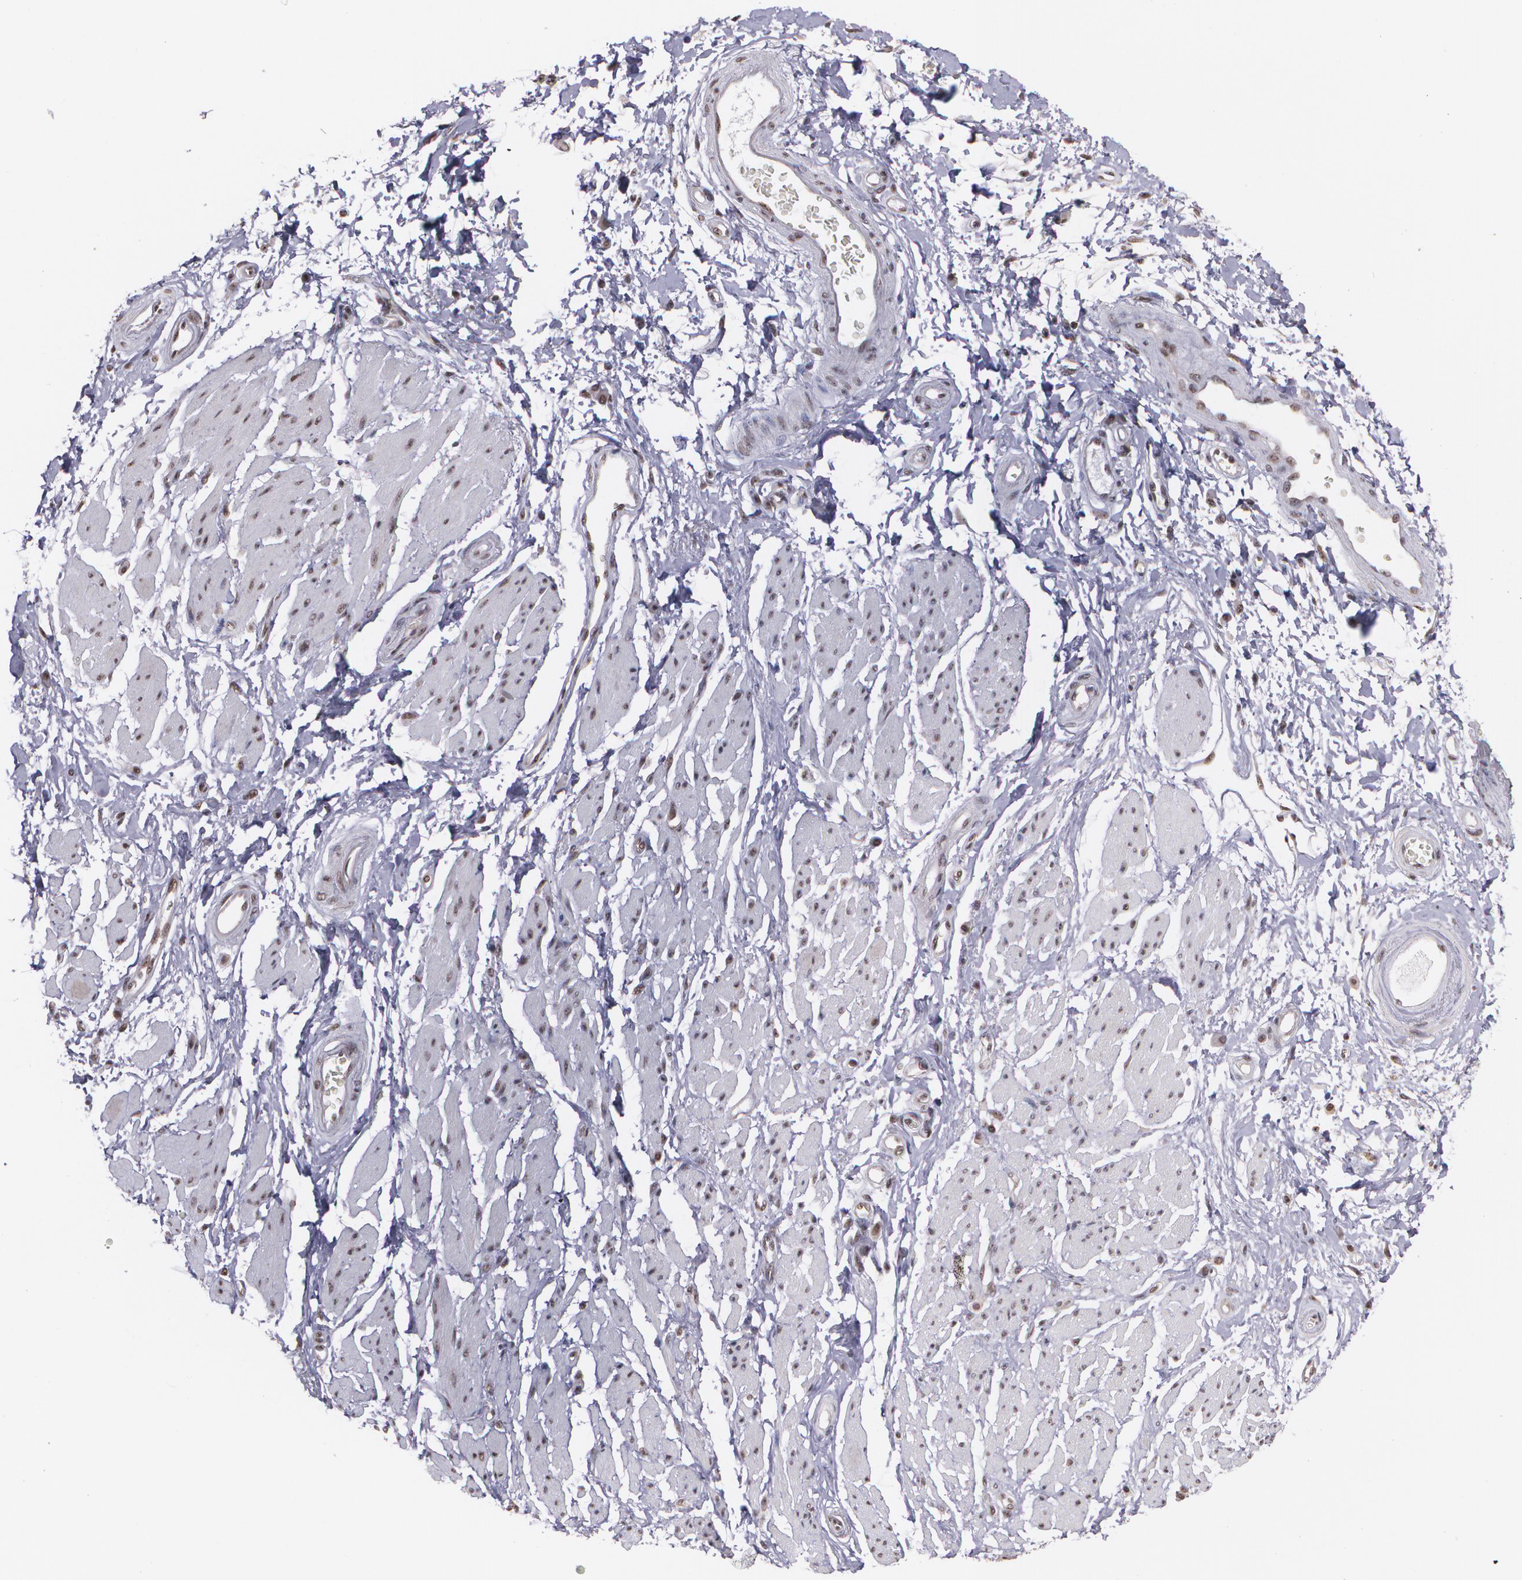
{"staining": {"intensity": "moderate", "quantity": ">75%", "location": "nuclear"}, "tissue": "esophagus", "cell_type": "Squamous epithelial cells", "image_type": "normal", "snomed": [{"axis": "morphology", "description": "Normal tissue, NOS"}, {"axis": "topography", "description": "Esophagus"}], "caption": "Immunohistochemistry (IHC) staining of unremarkable esophagus, which demonstrates medium levels of moderate nuclear expression in approximately >75% of squamous epithelial cells indicating moderate nuclear protein staining. The staining was performed using DAB (brown) for protein detection and nuclei were counterstained in hematoxylin (blue).", "gene": "C6orf15", "patient": {"sex": "male", "age": 70}}